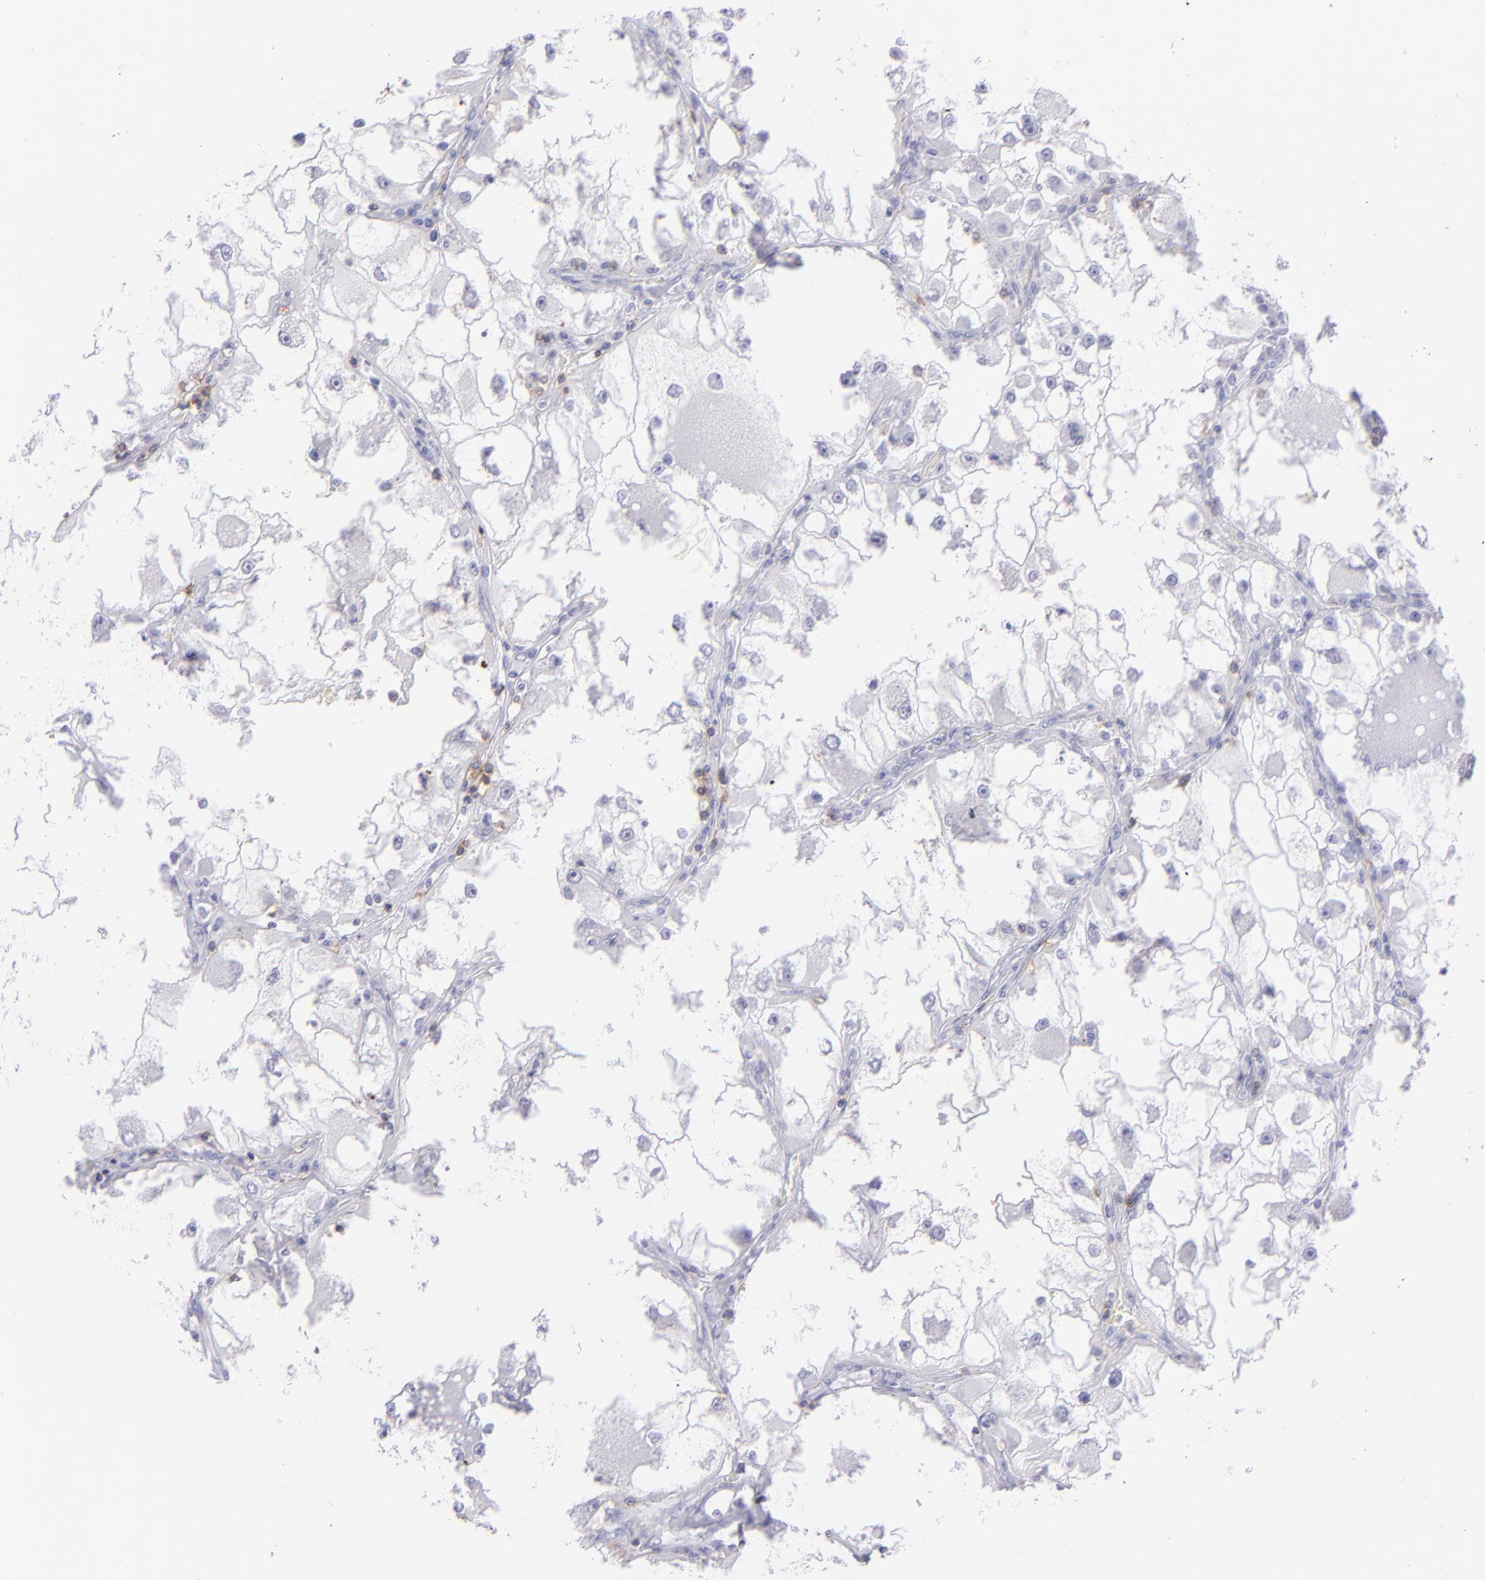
{"staining": {"intensity": "negative", "quantity": "none", "location": "none"}, "tissue": "renal cancer", "cell_type": "Tumor cells", "image_type": "cancer", "snomed": [{"axis": "morphology", "description": "Adenocarcinoma, NOS"}, {"axis": "topography", "description": "Kidney"}], "caption": "Immunohistochemistry photomicrograph of neoplastic tissue: human renal cancer (adenocarcinoma) stained with DAB demonstrates no significant protein staining in tumor cells.", "gene": "CD69", "patient": {"sex": "female", "age": 73}}